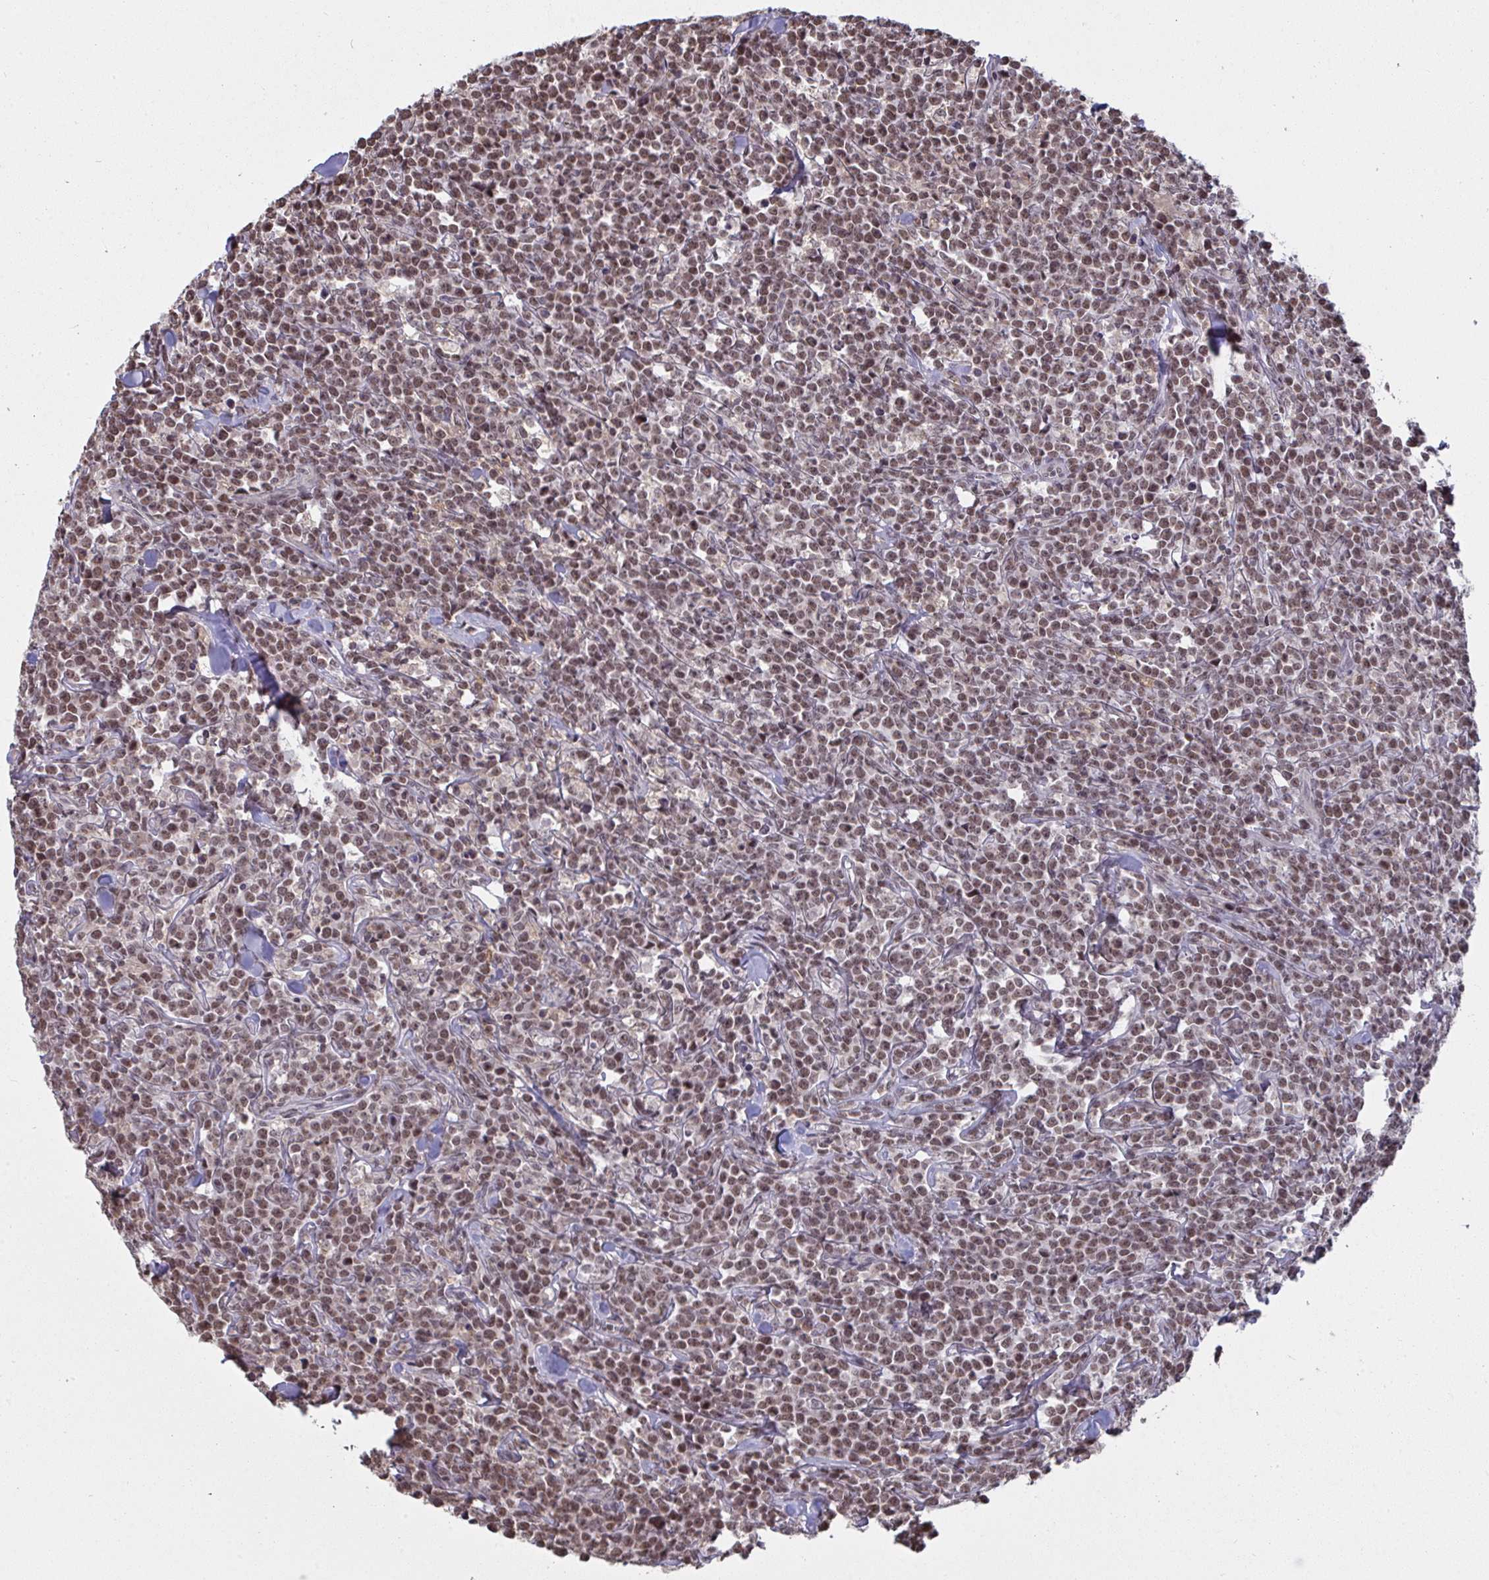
{"staining": {"intensity": "moderate", "quantity": ">75%", "location": "nuclear"}, "tissue": "lymphoma", "cell_type": "Tumor cells", "image_type": "cancer", "snomed": [{"axis": "morphology", "description": "Malignant lymphoma, non-Hodgkin's type, High grade"}, {"axis": "topography", "description": "Small intestine"}], "caption": "Tumor cells exhibit moderate nuclear expression in about >75% of cells in lymphoma.", "gene": "SAP30", "patient": {"sex": "female", "age": 56}}